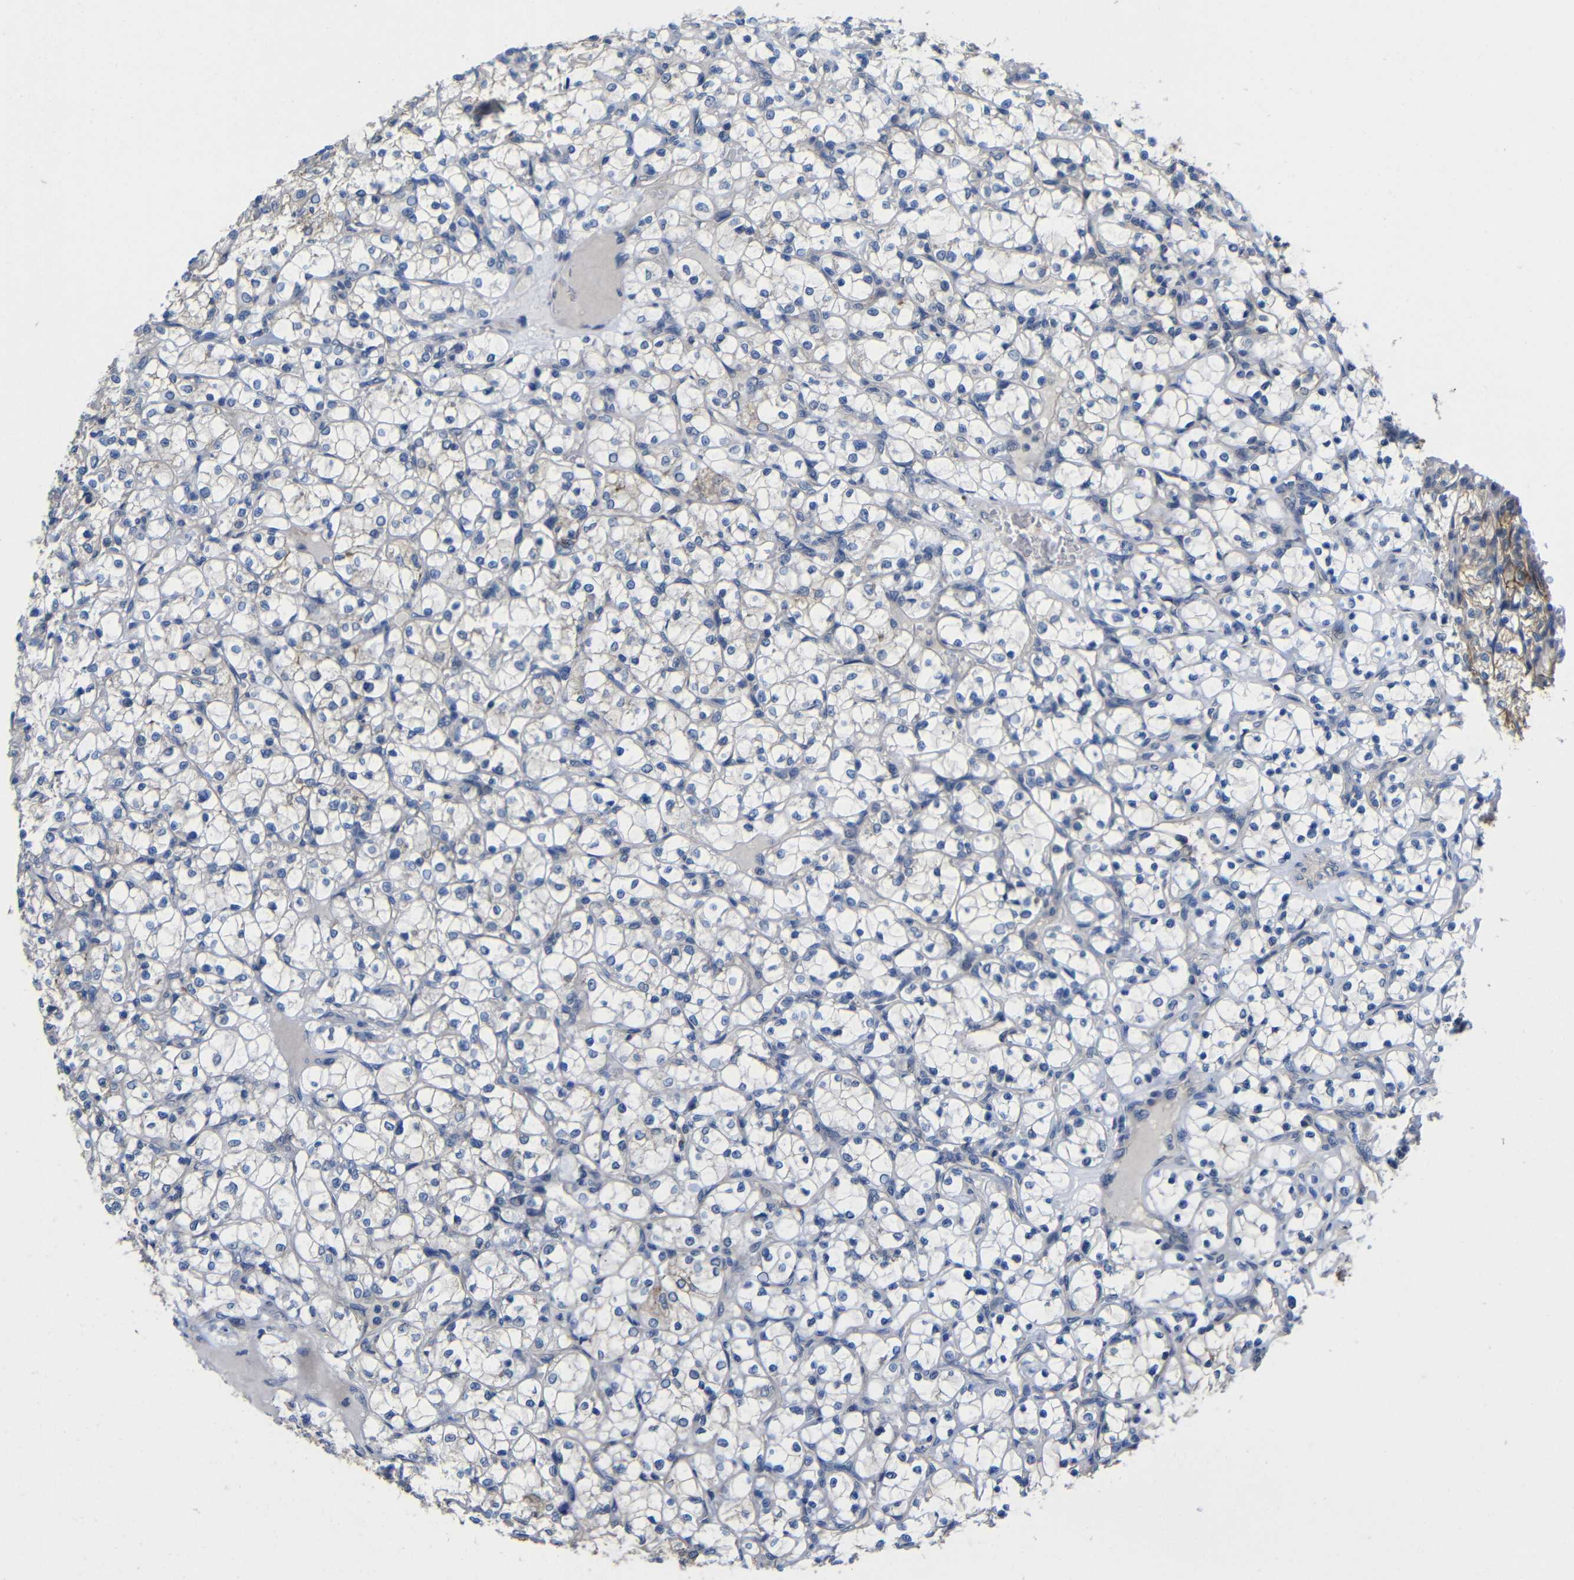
{"staining": {"intensity": "negative", "quantity": "none", "location": "none"}, "tissue": "renal cancer", "cell_type": "Tumor cells", "image_type": "cancer", "snomed": [{"axis": "morphology", "description": "Adenocarcinoma, NOS"}, {"axis": "topography", "description": "Kidney"}], "caption": "Adenocarcinoma (renal) stained for a protein using immunohistochemistry (IHC) shows no staining tumor cells.", "gene": "ZNF90", "patient": {"sex": "female", "age": 69}}